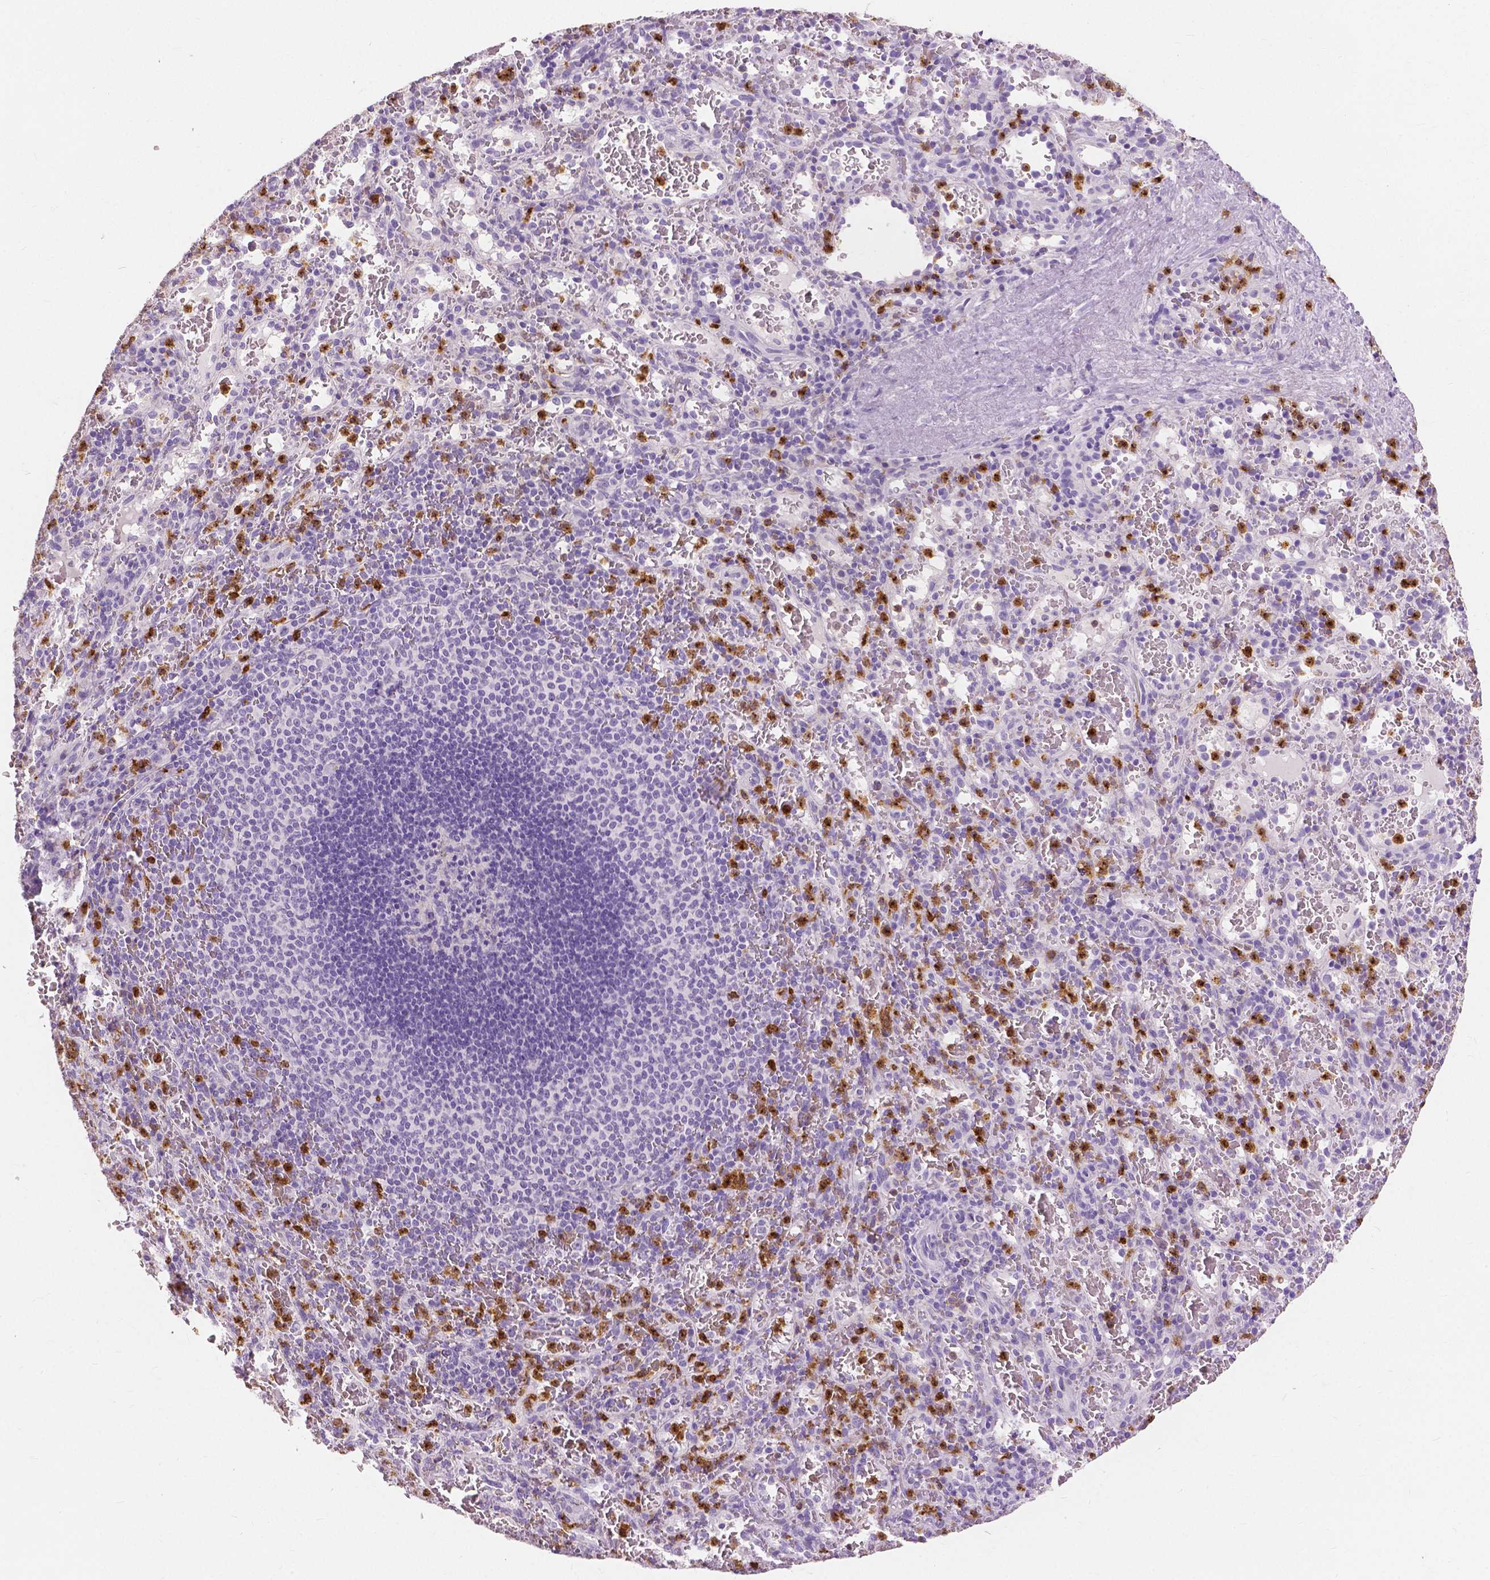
{"staining": {"intensity": "strong", "quantity": "<25%", "location": "cytoplasmic/membranous"}, "tissue": "spleen", "cell_type": "Cells in red pulp", "image_type": "normal", "snomed": [{"axis": "morphology", "description": "Normal tissue, NOS"}, {"axis": "topography", "description": "Spleen"}], "caption": "Brown immunohistochemical staining in unremarkable human spleen reveals strong cytoplasmic/membranous staining in approximately <25% of cells in red pulp. The staining was performed using DAB to visualize the protein expression in brown, while the nuclei were stained in blue with hematoxylin (Magnification: 20x).", "gene": "CXCR2", "patient": {"sex": "male", "age": 57}}